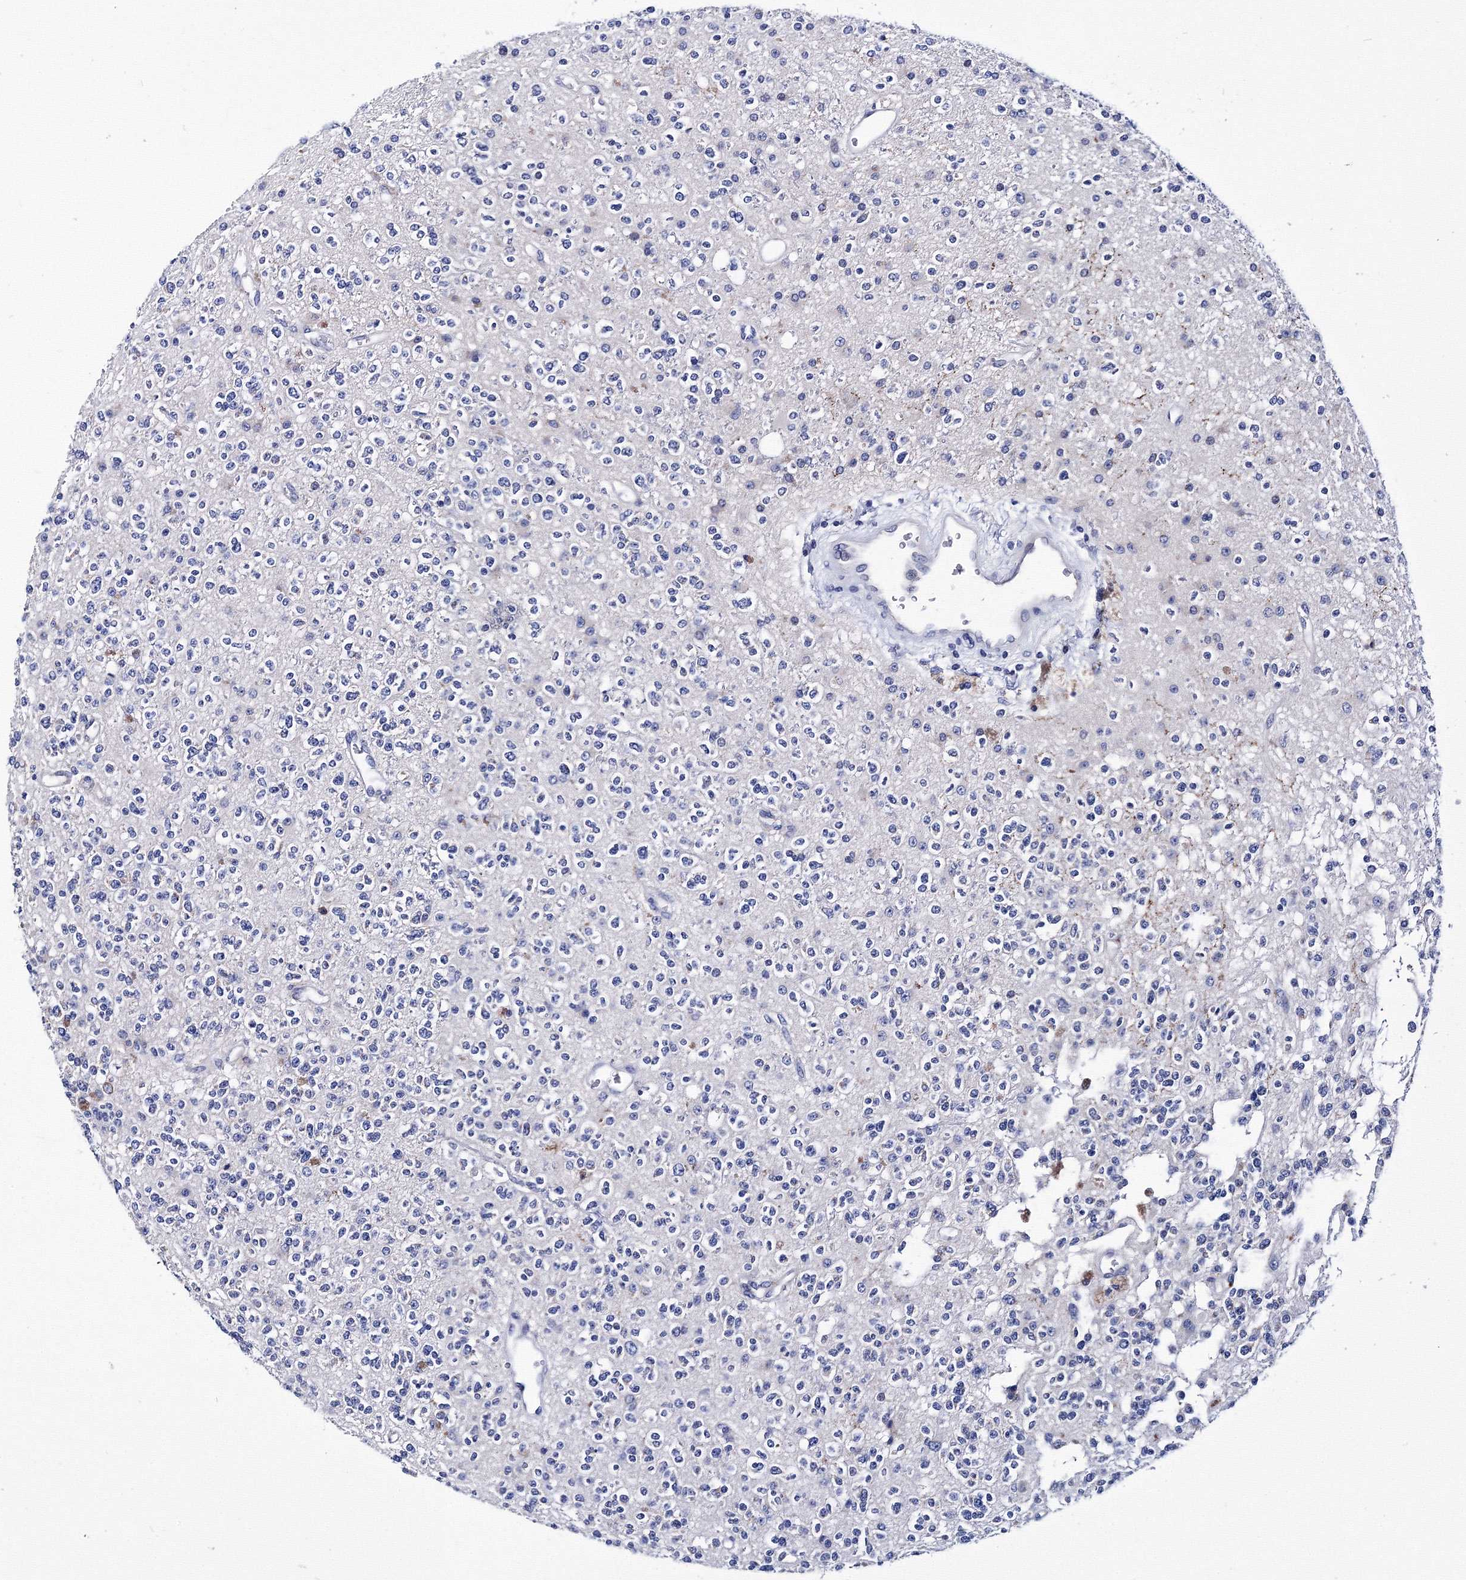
{"staining": {"intensity": "negative", "quantity": "none", "location": "none"}, "tissue": "glioma", "cell_type": "Tumor cells", "image_type": "cancer", "snomed": [{"axis": "morphology", "description": "Glioma, malignant, High grade"}, {"axis": "topography", "description": "Brain"}], "caption": "Protein analysis of malignant glioma (high-grade) shows no significant expression in tumor cells. (DAB (3,3'-diaminobenzidine) immunohistochemistry (IHC) visualized using brightfield microscopy, high magnification).", "gene": "TRPM2", "patient": {"sex": "male", "age": 34}}